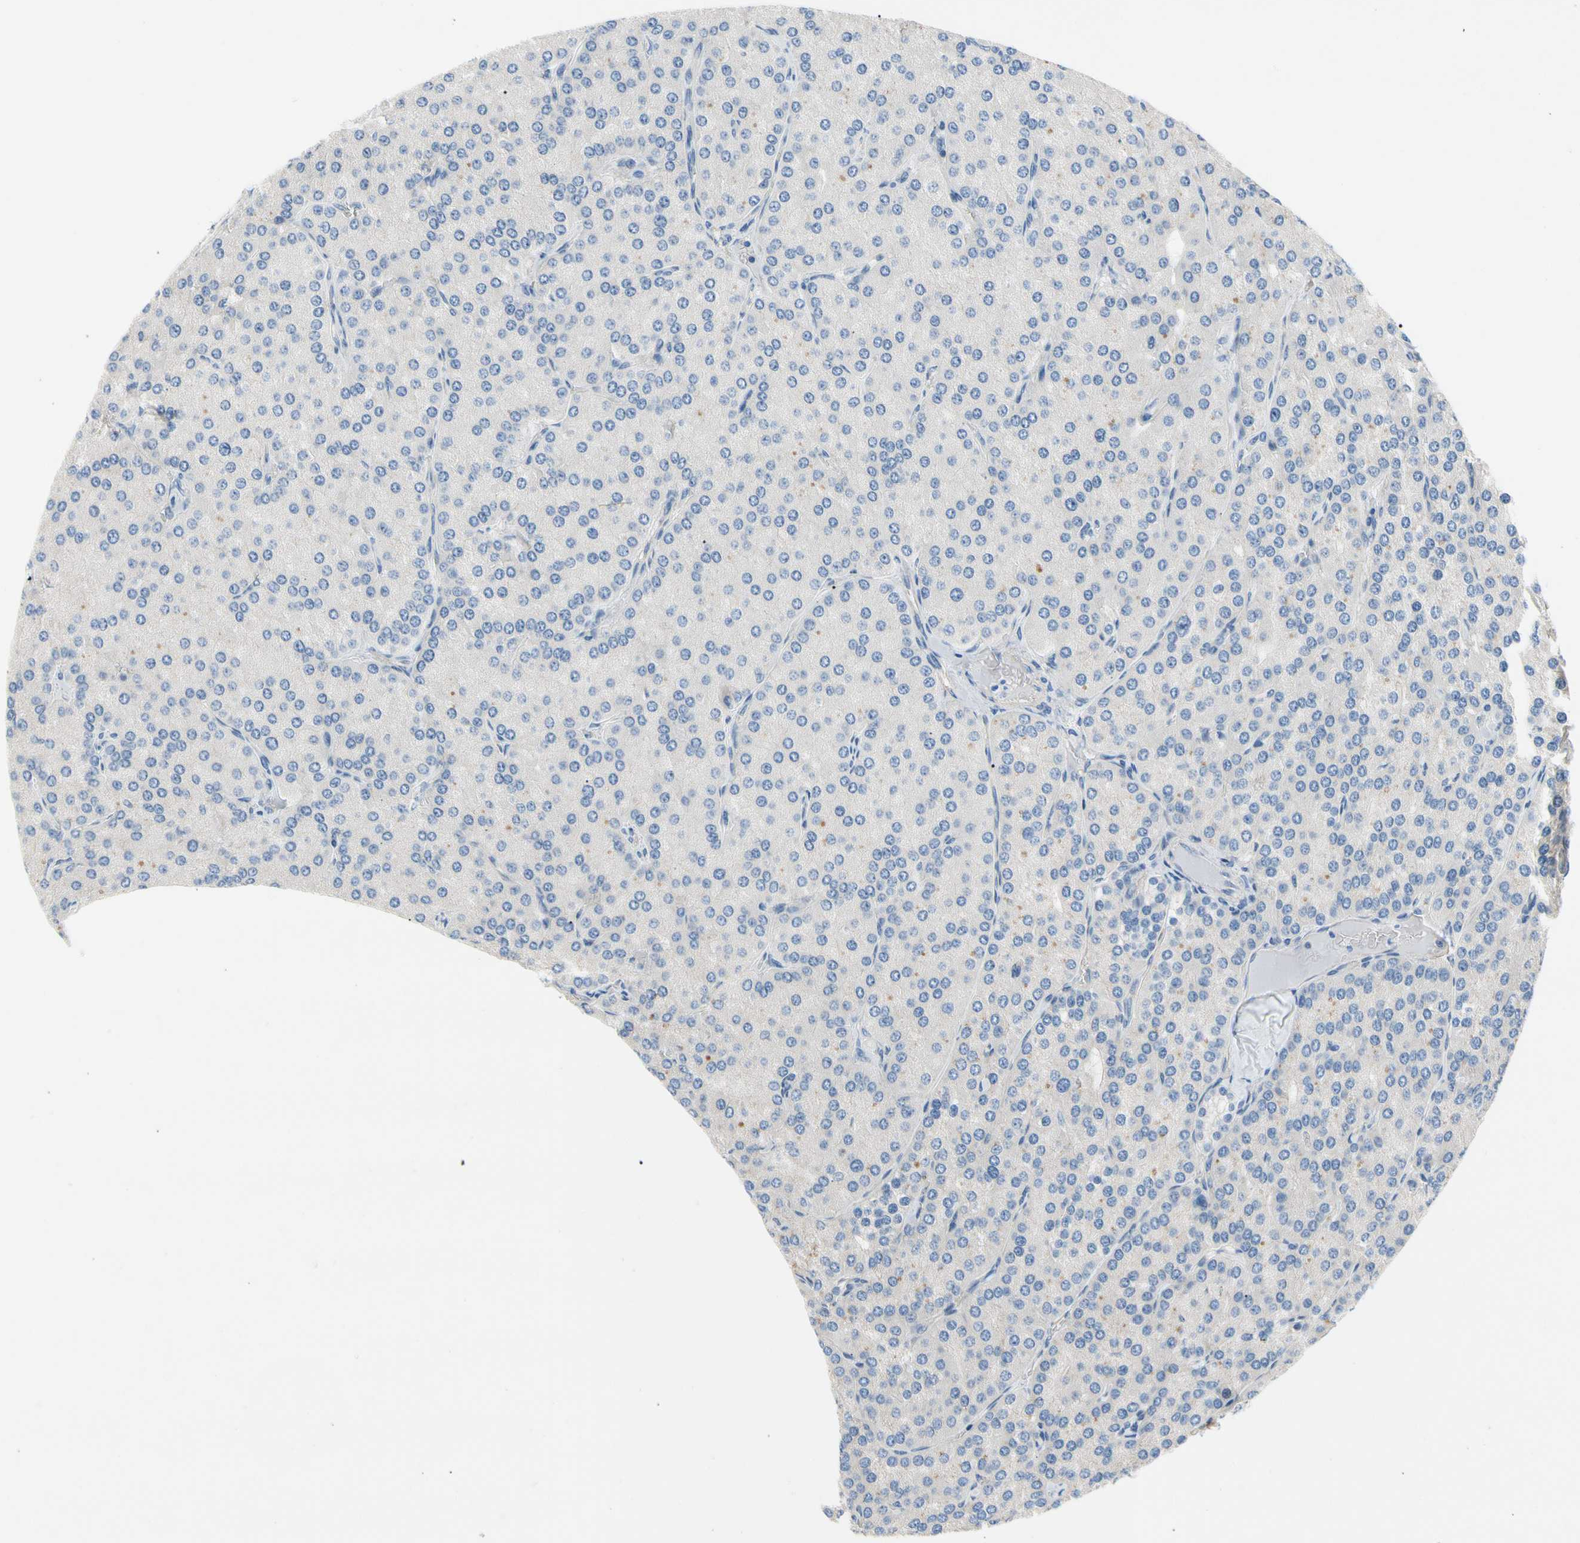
{"staining": {"intensity": "weak", "quantity": "<25%", "location": "cytoplasmic/membranous"}, "tissue": "parathyroid gland", "cell_type": "Glandular cells", "image_type": "normal", "snomed": [{"axis": "morphology", "description": "Normal tissue, NOS"}, {"axis": "morphology", "description": "Adenoma, NOS"}, {"axis": "topography", "description": "Parathyroid gland"}], "caption": "Protein analysis of normal parathyroid gland shows no significant expression in glandular cells. (DAB immunohistochemistry, high magnification).", "gene": "CA14", "patient": {"sex": "female", "age": 86}}